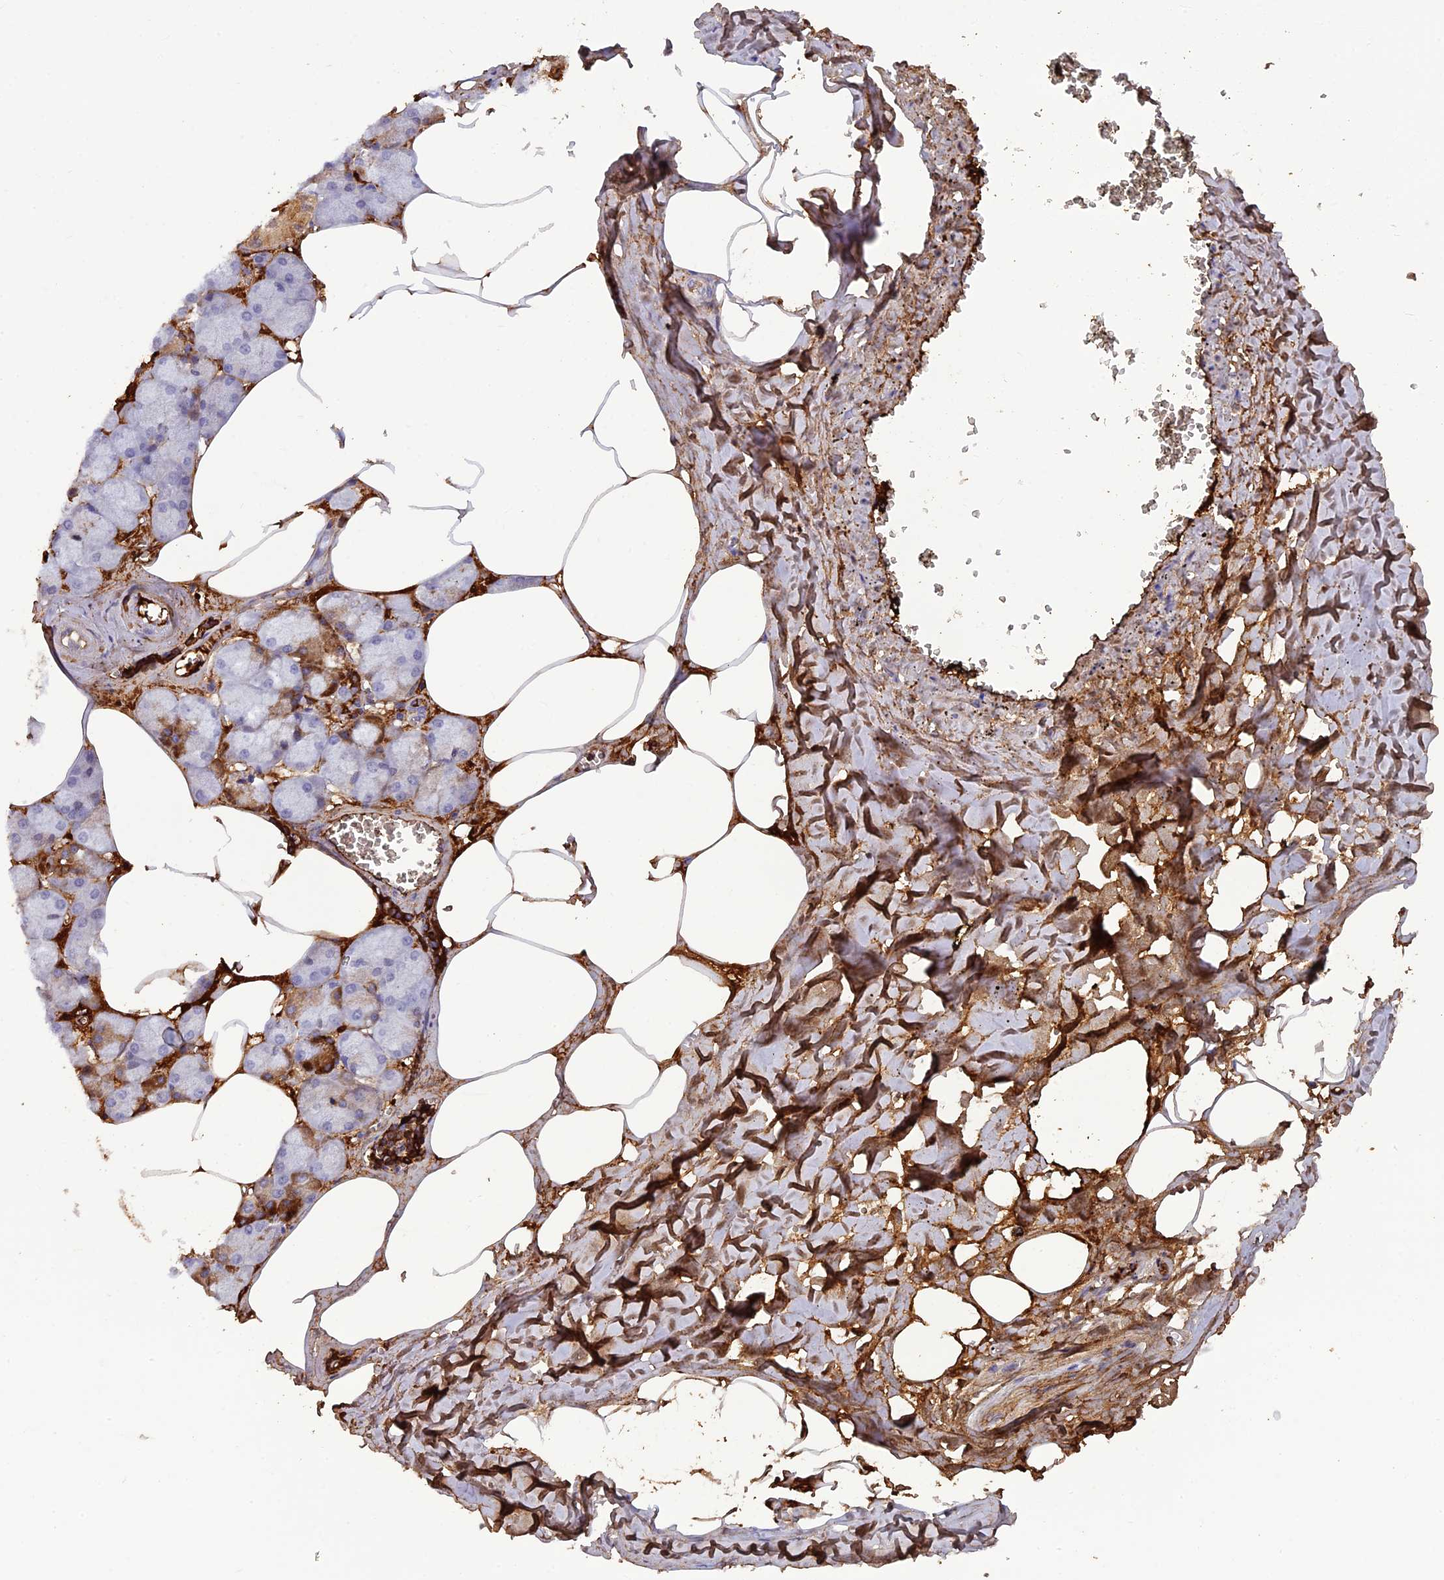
{"staining": {"intensity": "moderate", "quantity": "25%-75%", "location": "cytoplasmic/membranous"}, "tissue": "salivary gland", "cell_type": "Glandular cells", "image_type": "normal", "snomed": [{"axis": "morphology", "description": "Normal tissue, NOS"}, {"axis": "topography", "description": "Salivary gland"}], "caption": "Protein expression analysis of benign salivary gland exhibits moderate cytoplasmic/membranous expression in approximately 25%-75% of glandular cells.", "gene": "PZP", "patient": {"sex": "male", "age": 62}}